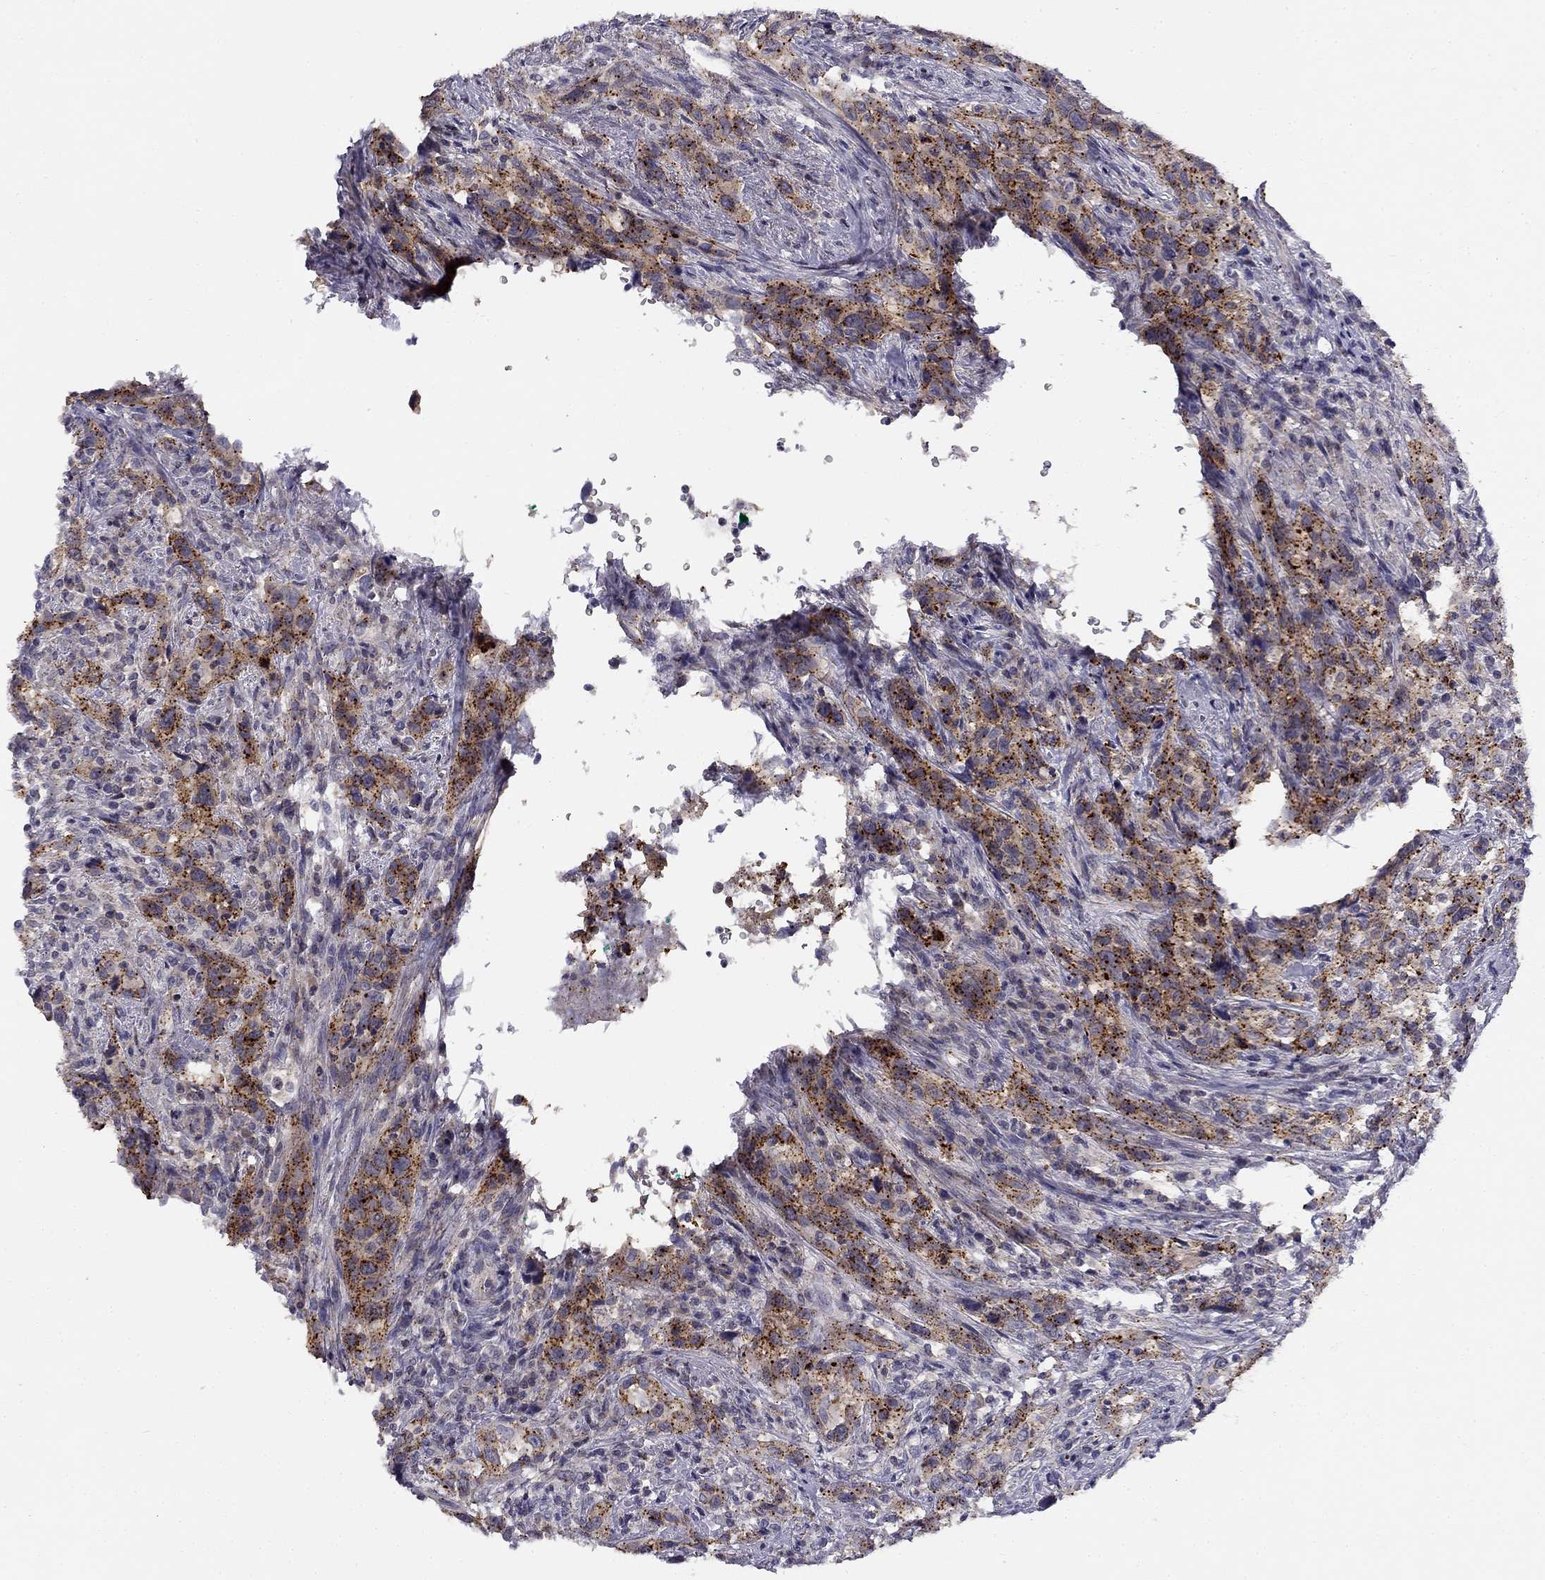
{"staining": {"intensity": "strong", "quantity": ">75%", "location": "cytoplasmic/membranous"}, "tissue": "urothelial cancer", "cell_type": "Tumor cells", "image_type": "cancer", "snomed": [{"axis": "morphology", "description": "Urothelial carcinoma, NOS"}, {"axis": "morphology", "description": "Urothelial carcinoma, High grade"}, {"axis": "topography", "description": "Urinary bladder"}], "caption": "A brown stain labels strong cytoplasmic/membranous staining of a protein in urothelial carcinoma (high-grade) tumor cells. (DAB (3,3'-diaminobenzidine) = brown stain, brightfield microscopy at high magnification).", "gene": "CNR1", "patient": {"sex": "female", "age": 64}}